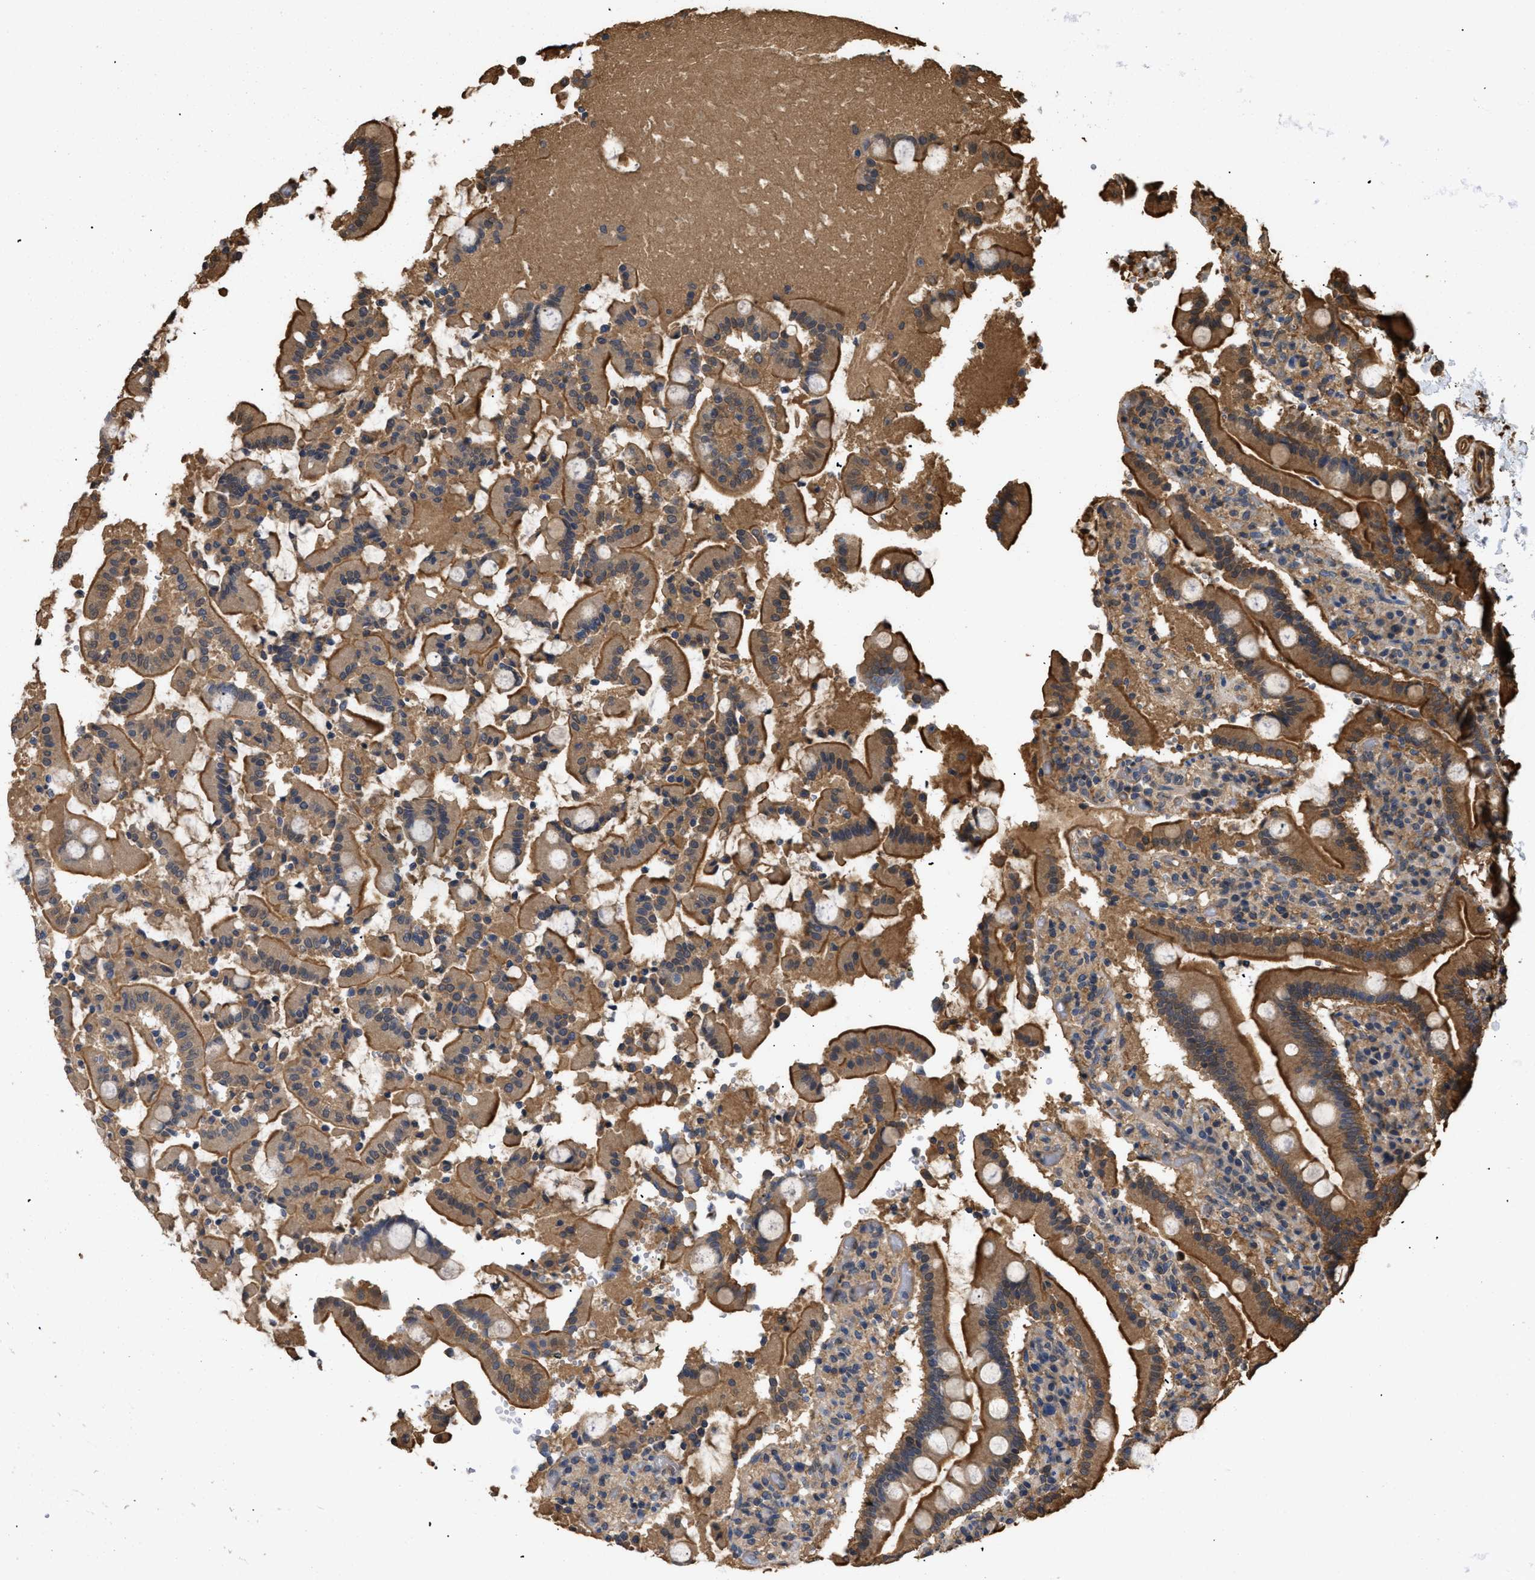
{"staining": {"intensity": "moderate", "quantity": ">75%", "location": "cytoplasmic/membranous"}, "tissue": "duodenum", "cell_type": "Glandular cells", "image_type": "normal", "snomed": [{"axis": "morphology", "description": "Normal tissue, NOS"}, {"axis": "topography", "description": "Small intestine, NOS"}], "caption": "Moderate cytoplasmic/membranous staining for a protein is identified in about >75% of glandular cells of unremarkable duodenum using immunohistochemistry (IHC).", "gene": "CALM1", "patient": {"sex": "female", "age": 71}}